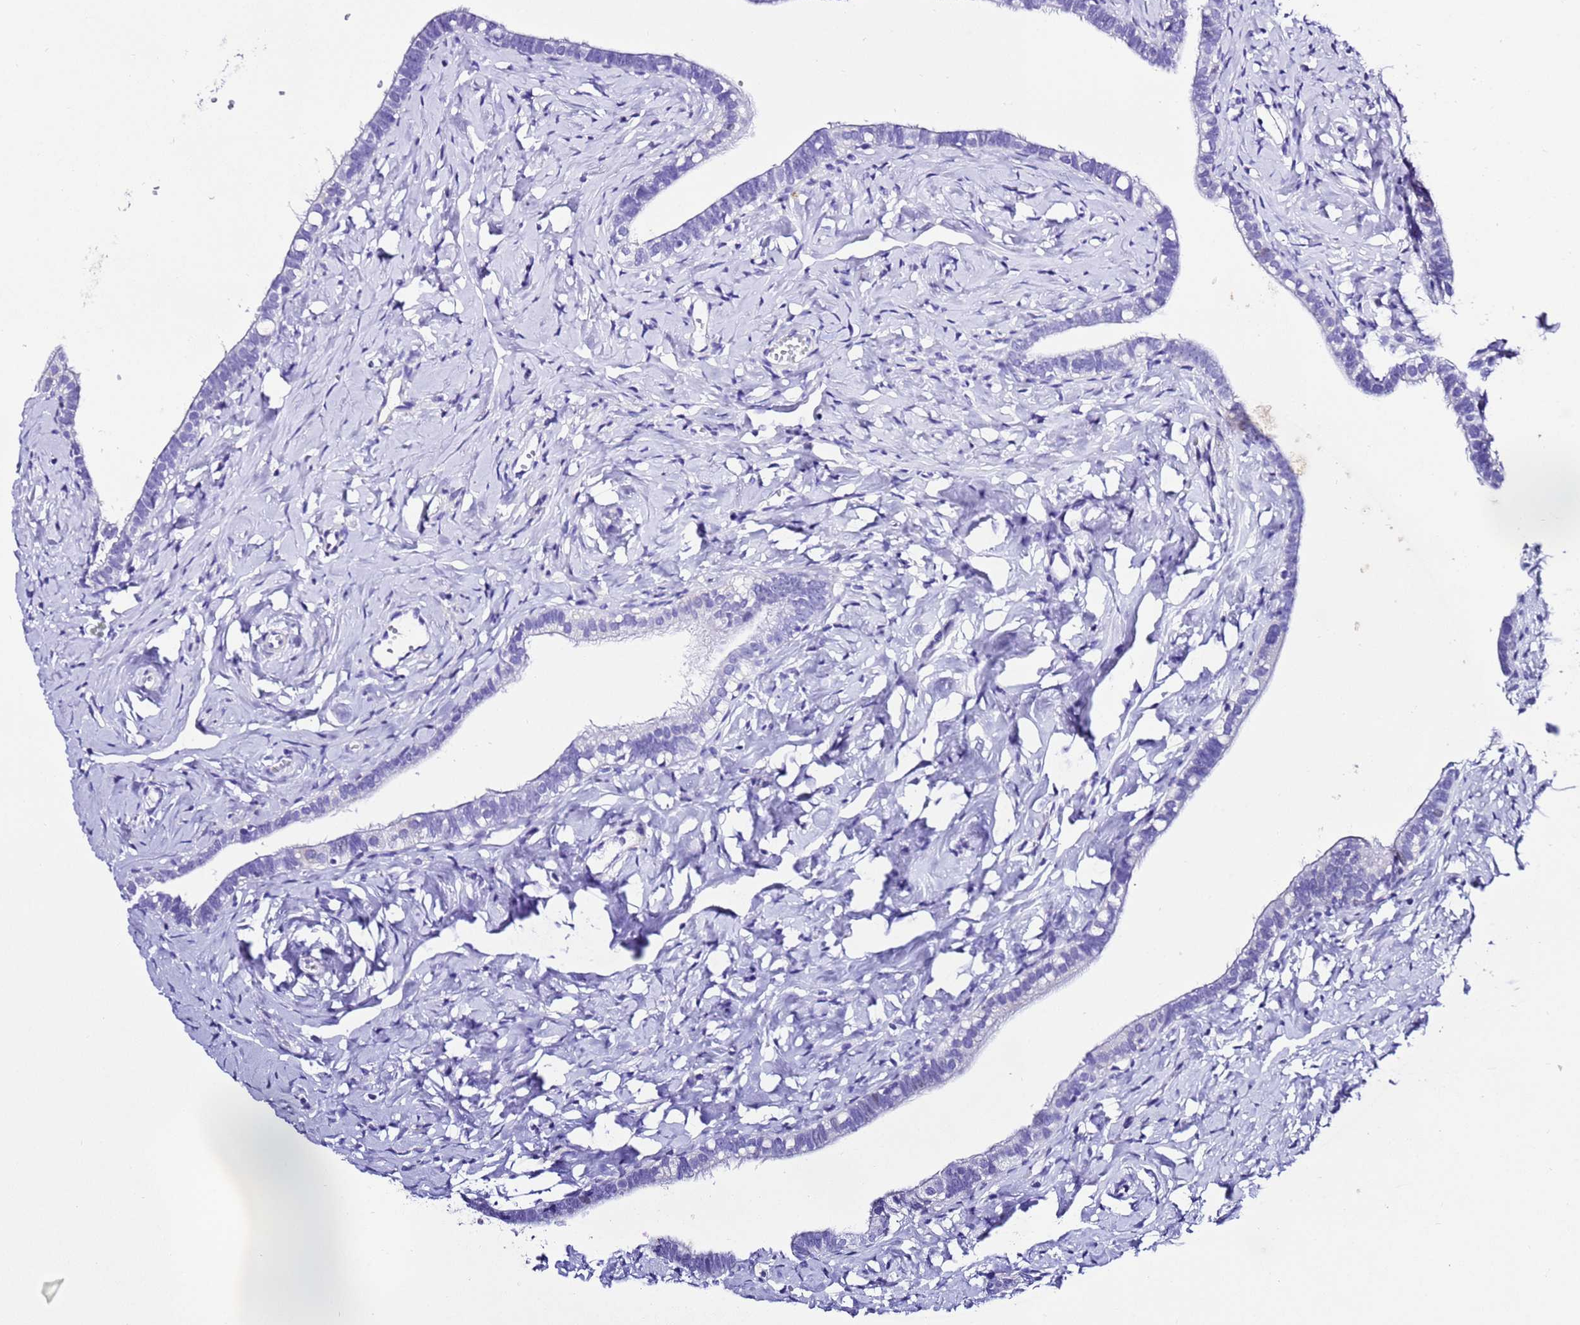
{"staining": {"intensity": "negative", "quantity": "none", "location": "none"}, "tissue": "fallopian tube", "cell_type": "Glandular cells", "image_type": "normal", "snomed": [{"axis": "morphology", "description": "Normal tissue, NOS"}, {"axis": "topography", "description": "Fallopian tube"}], "caption": "Immunohistochemistry (IHC) micrograph of unremarkable fallopian tube: human fallopian tube stained with DAB (3,3'-diaminobenzidine) shows no significant protein expression in glandular cells. The staining is performed using DAB (3,3'-diaminobenzidine) brown chromogen with nuclei counter-stained in using hematoxylin.", "gene": "ZNF417", "patient": {"sex": "female", "age": 66}}